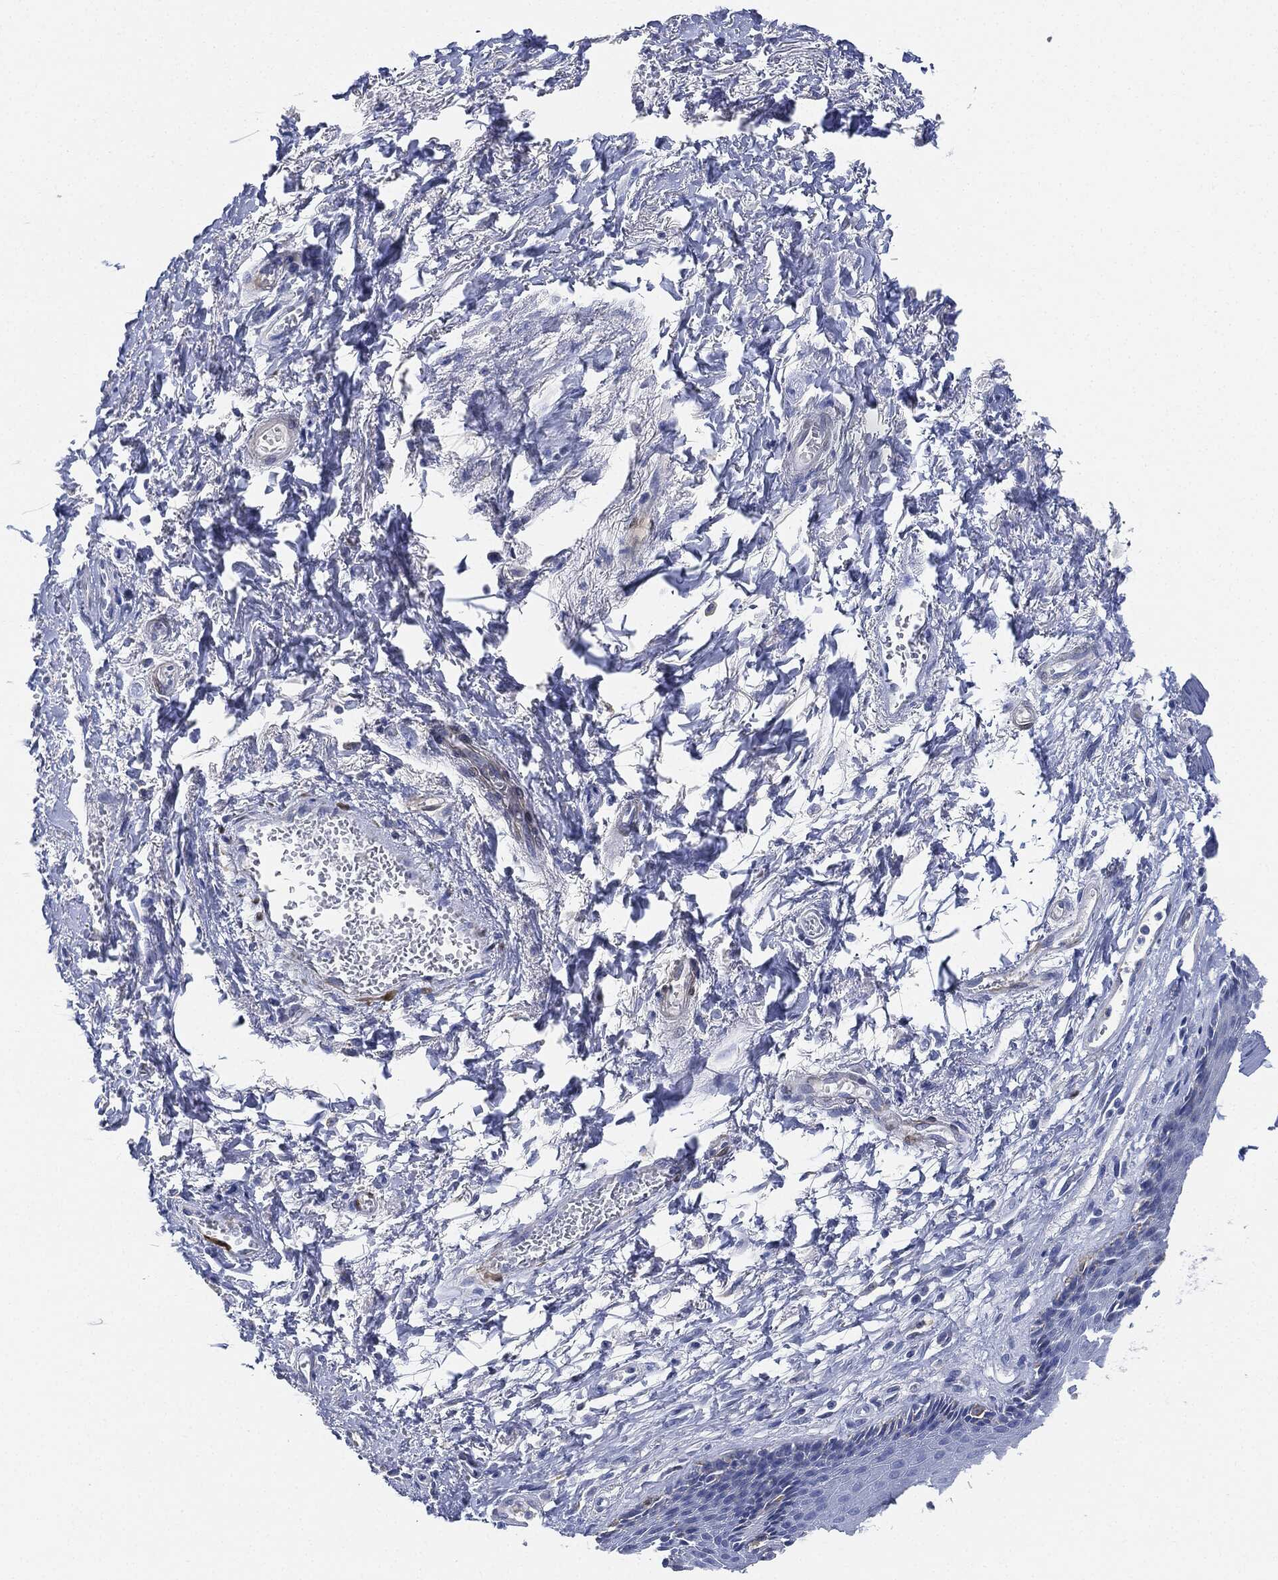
{"staining": {"intensity": "strong", "quantity": "<25%", "location": "cytoplasmic/membranous"}, "tissue": "skin", "cell_type": "Epidermal cells", "image_type": "normal", "snomed": [{"axis": "morphology", "description": "Normal tissue, NOS"}, {"axis": "morphology", "description": "Adenocarcinoma, NOS"}, {"axis": "topography", "description": "Rectum"}, {"axis": "topography", "description": "Anal"}], "caption": "IHC micrograph of normal skin: human skin stained using IHC exhibits medium levels of strong protein expression localized specifically in the cytoplasmic/membranous of epidermal cells, appearing as a cytoplasmic/membranous brown color.", "gene": "TAGLN", "patient": {"sex": "female", "age": 68}}